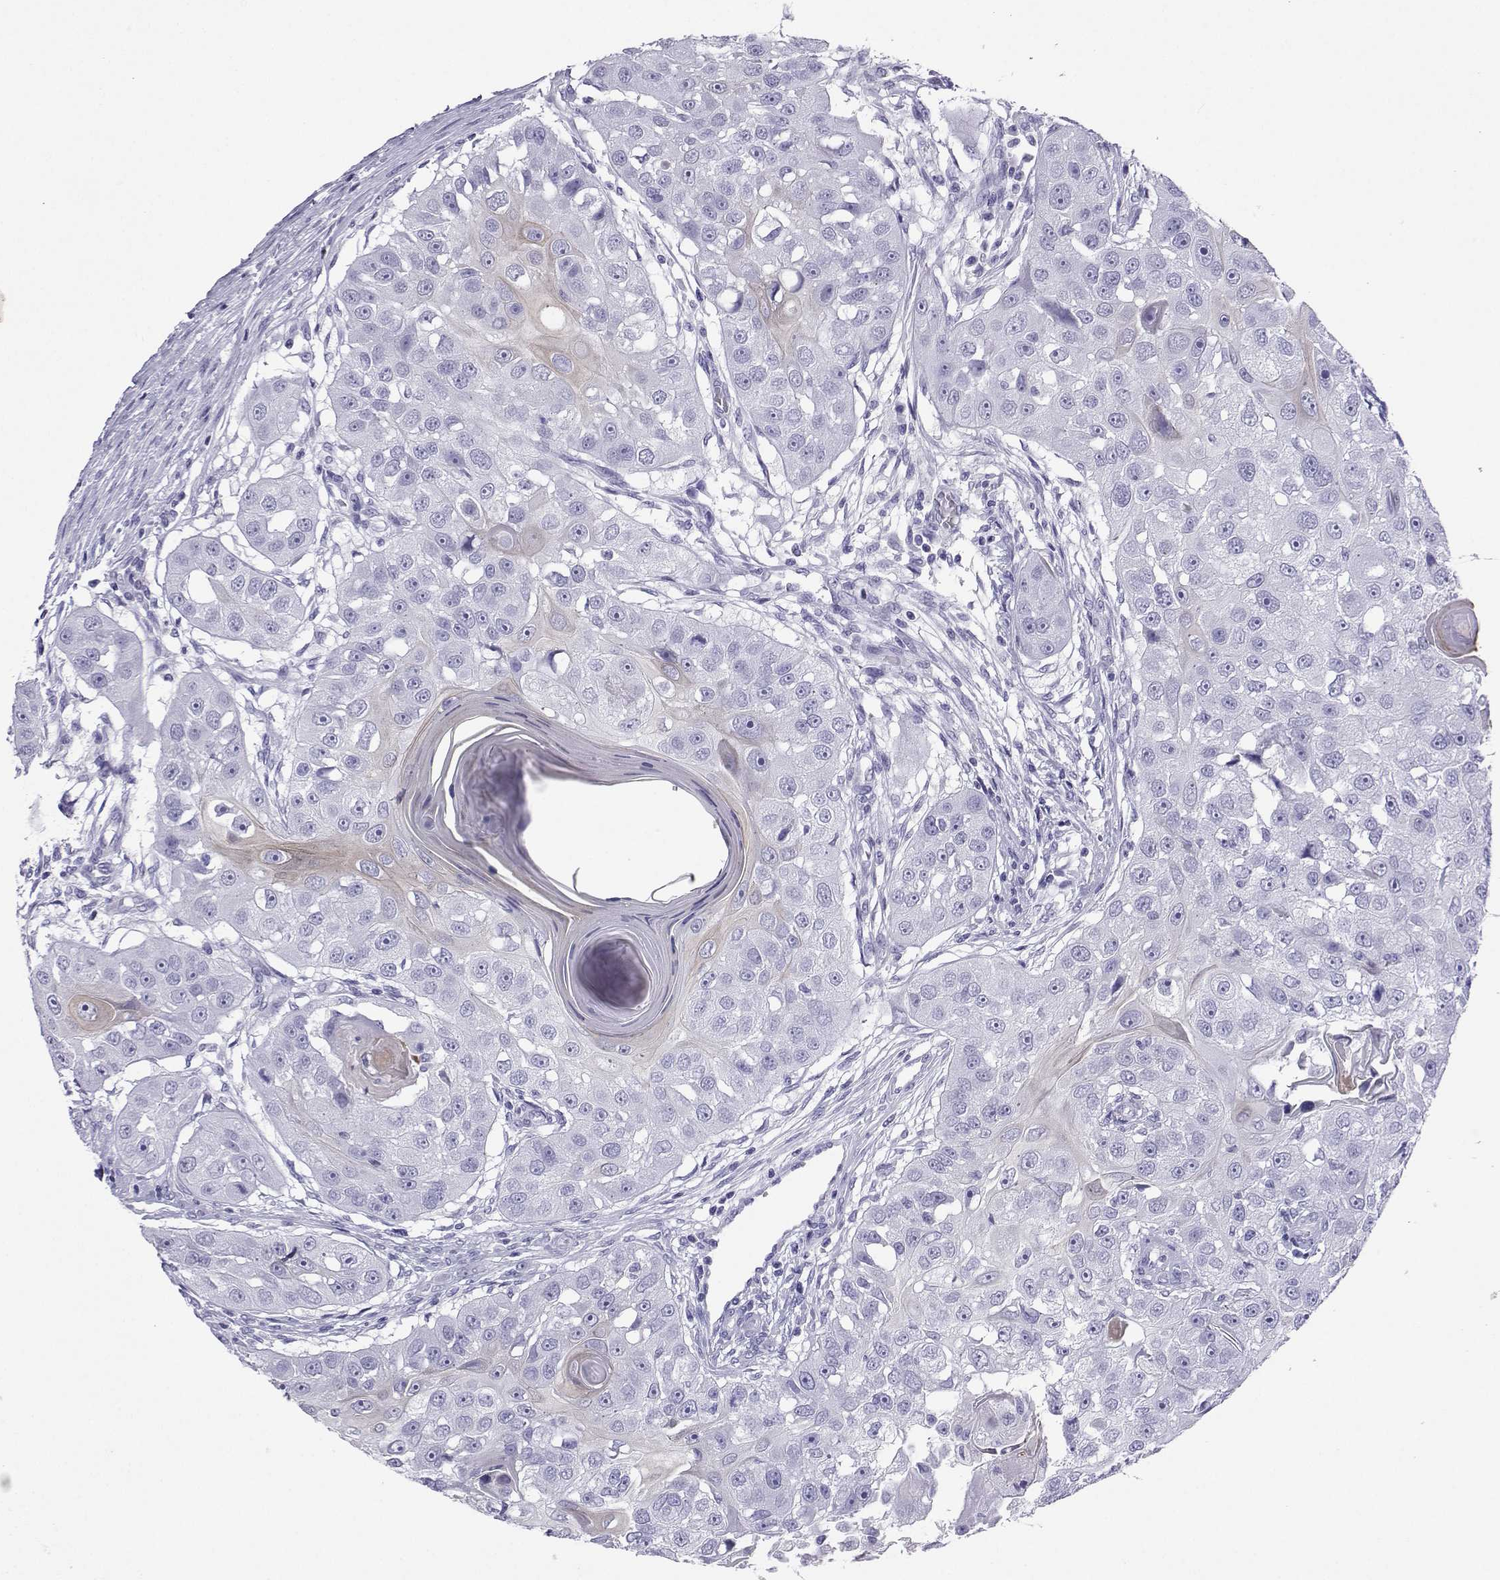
{"staining": {"intensity": "negative", "quantity": "none", "location": "none"}, "tissue": "head and neck cancer", "cell_type": "Tumor cells", "image_type": "cancer", "snomed": [{"axis": "morphology", "description": "Squamous cell carcinoma, NOS"}, {"axis": "topography", "description": "Head-Neck"}], "caption": "Head and neck cancer was stained to show a protein in brown. There is no significant staining in tumor cells.", "gene": "LORICRIN", "patient": {"sex": "male", "age": 51}}